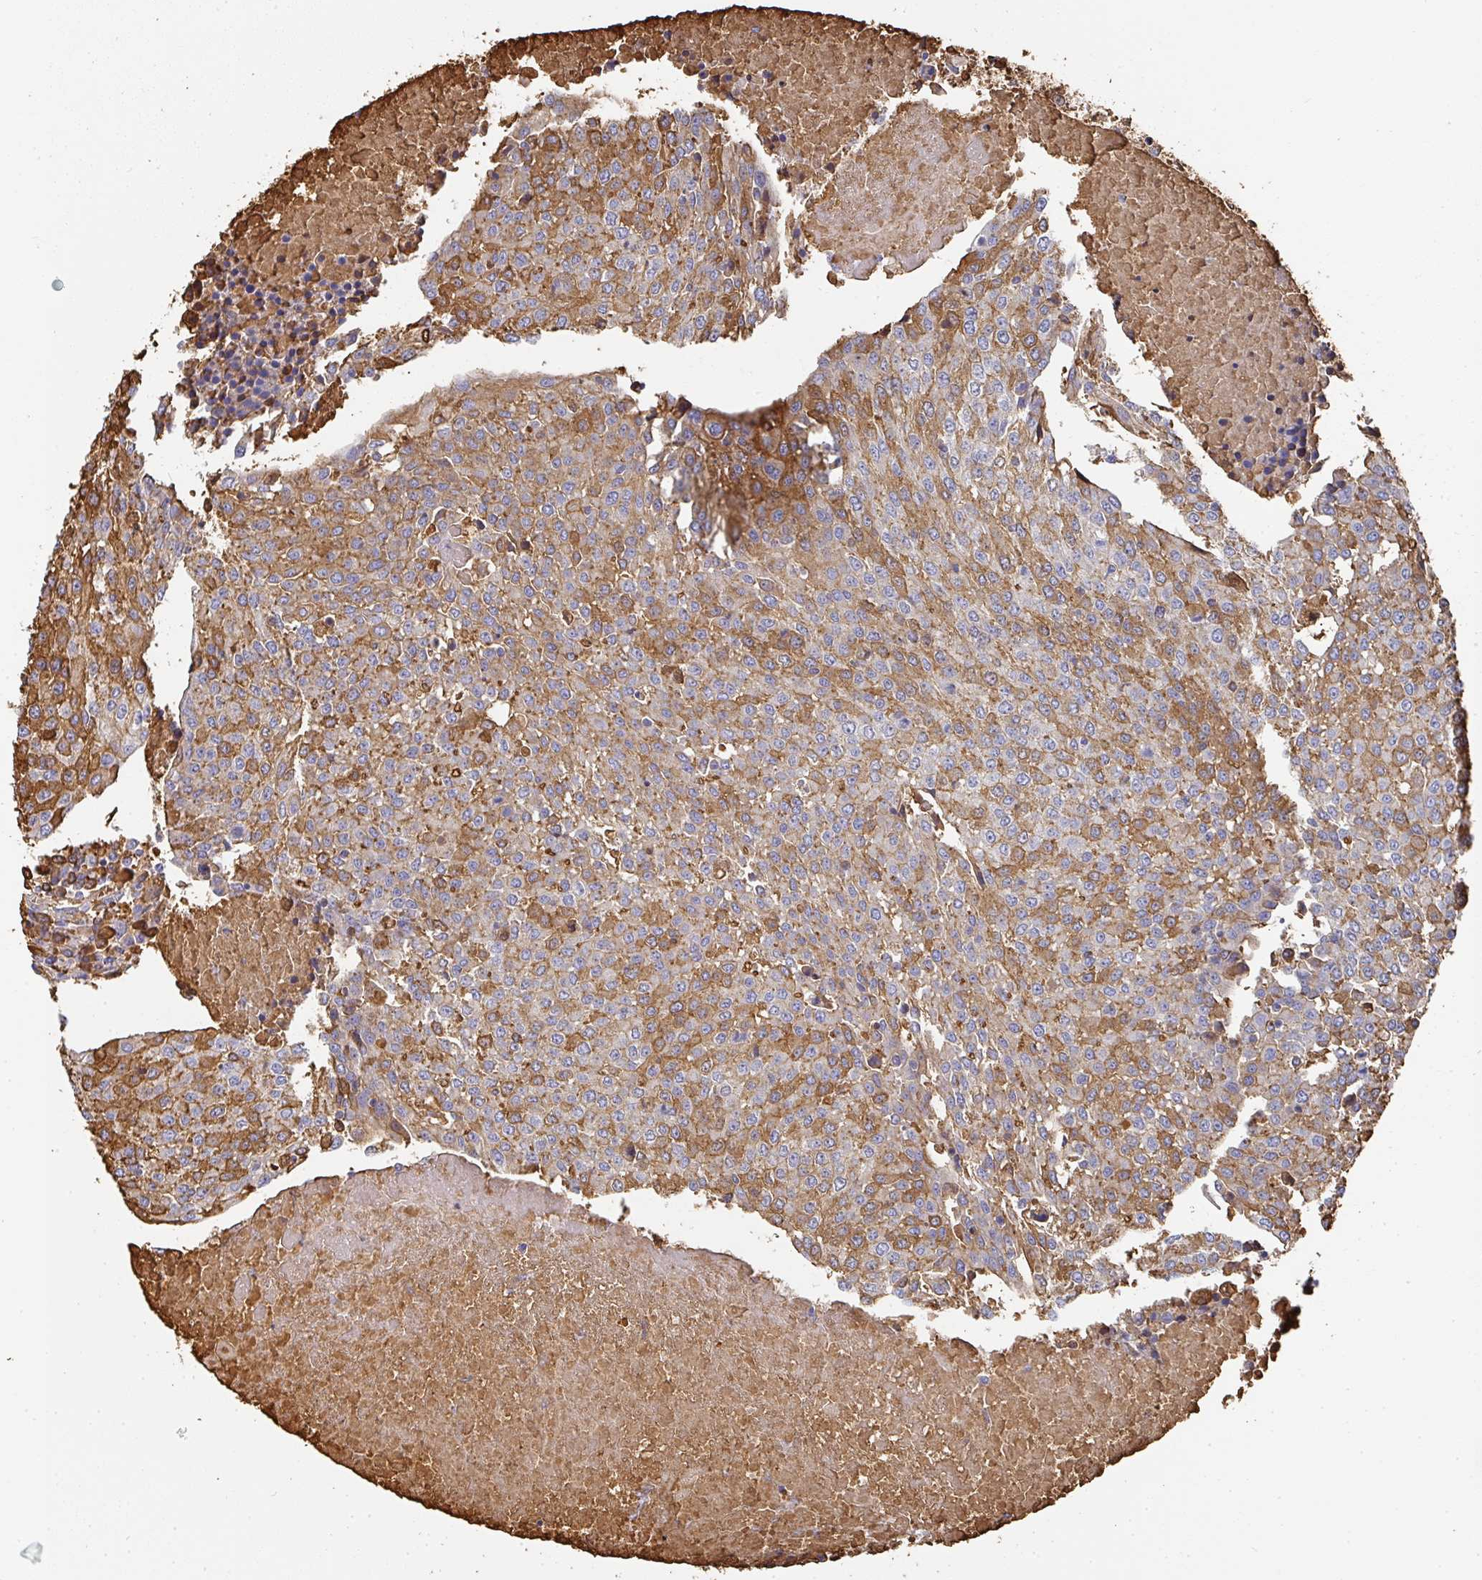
{"staining": {"intensity": "moderate", "quantity": "25%-75%", "location": "cytoplasmic/membranous"}, "tissue": "urothelial cancer", "cell_type": "Tumor cells", "image_type": "cancer", "snomed": [{"axis": "morphology", "description": "Urothelial carcinoma, High grade"}, {"axis": "topography", "description": "Urinary bladder"}], "caption": "A photomicrograph showing moderate cytoplasmic/membranous positivity in approximately 25%-75% of tumor cells in urothelial carcinoma (high-grade), as visualized by brown immunohistochemical staining.", "gene": "ALB", "patient": {"sex": "female", "age": 85}}